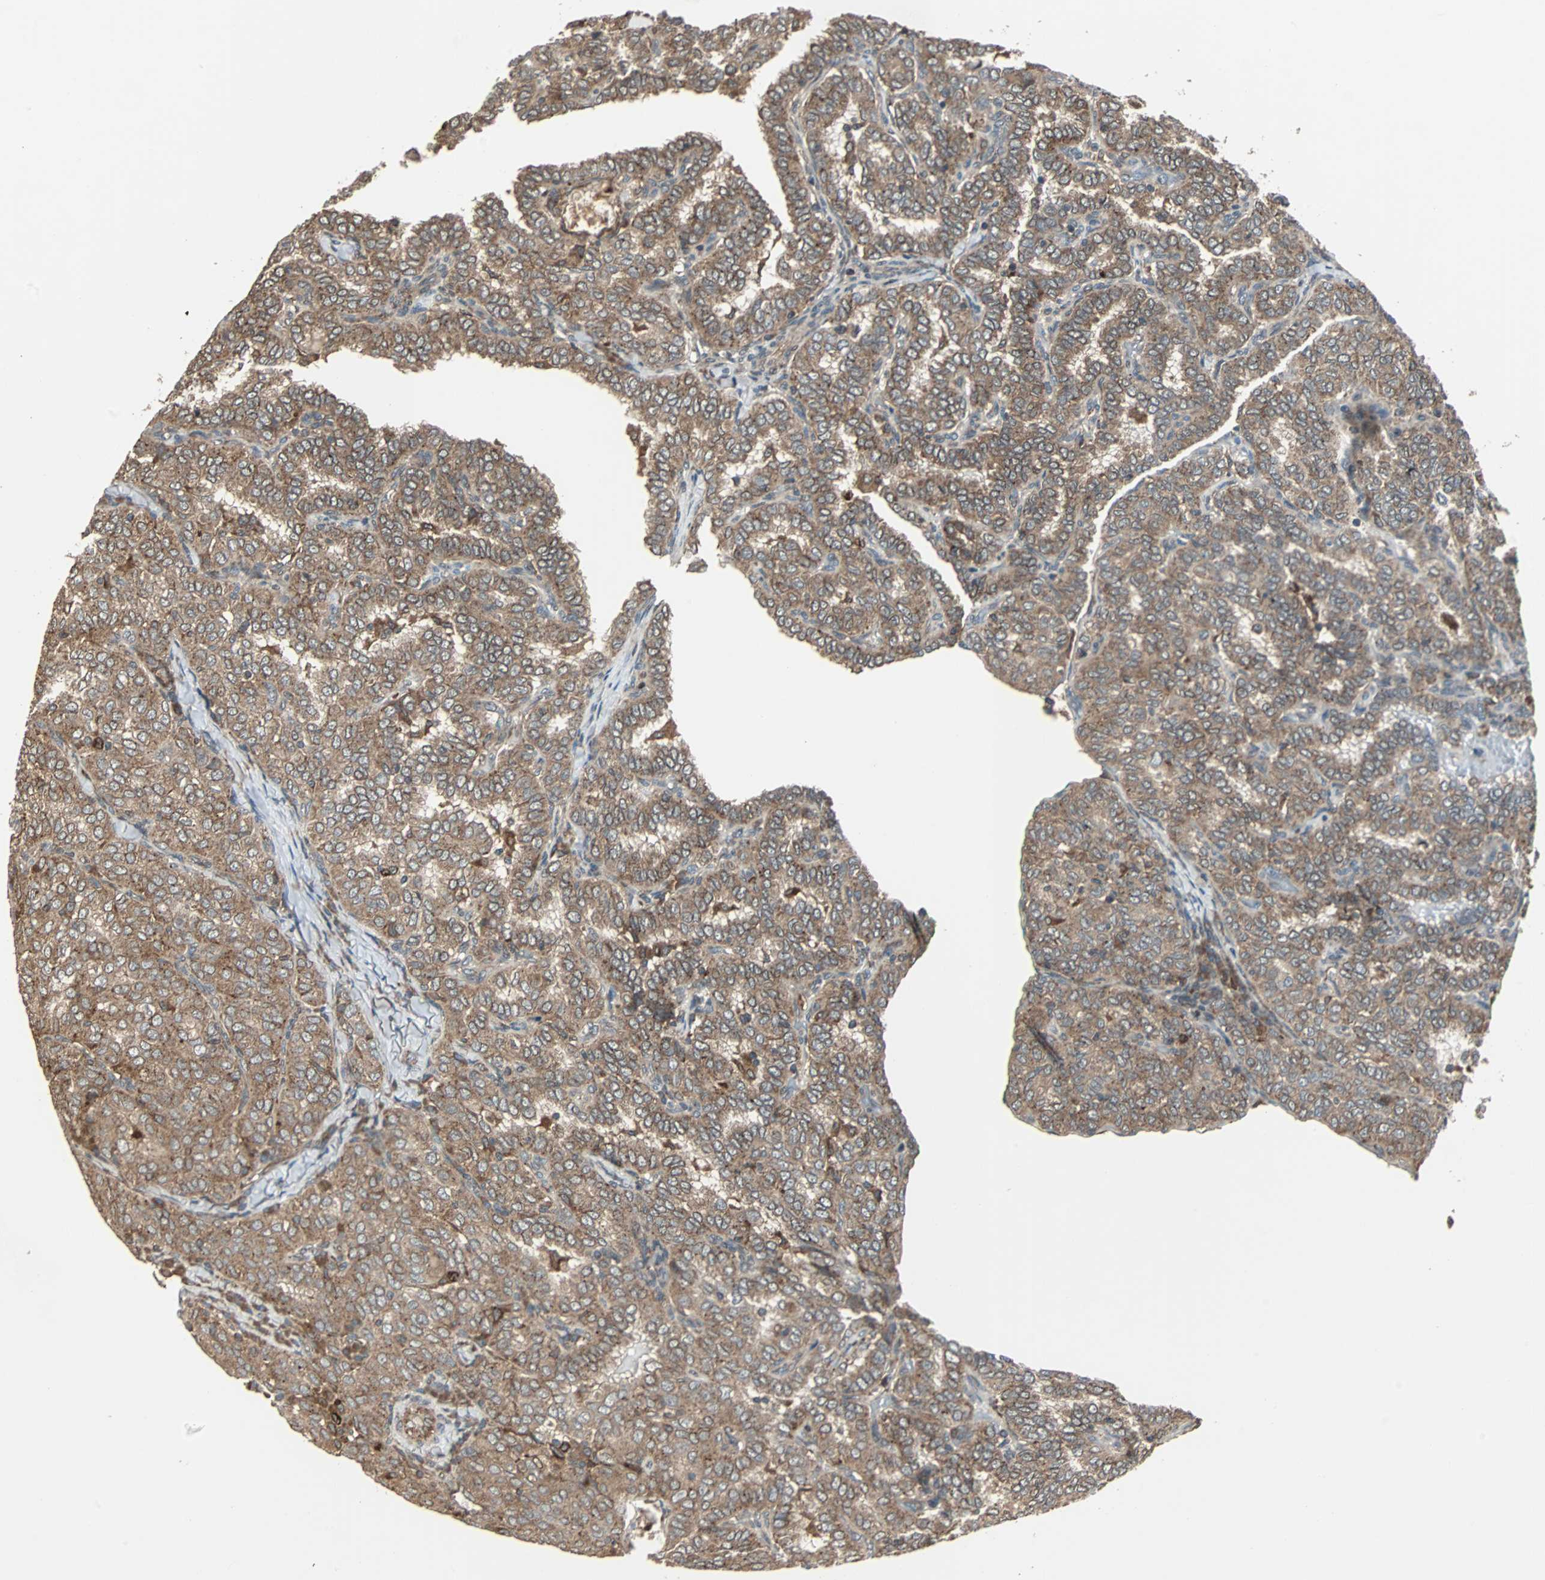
{"staining": {"intensity": "moderate", "quantity": ">75%", "location": "cytoplasmic/membranous"}, "tissue": "thyroid cancer", "cell_type": "Tumor cells", "image_type": "cancer", "snomed": [{"axis": "morphology", "description": "Papillary adenocarcinoma, NOS"}, {"axis": "topography", "description": "Thyroid gland"}], "caption": "Immunohistochemistry (DAB (3,3'-diaminobenzidine)) staining of human thyroid cancer displays moderate cytoplasmic/membranous protein staining in approximately >75% of tumor cells.", "gene": "RAB7A", "patient": {"sex": "female", "age": 30}}